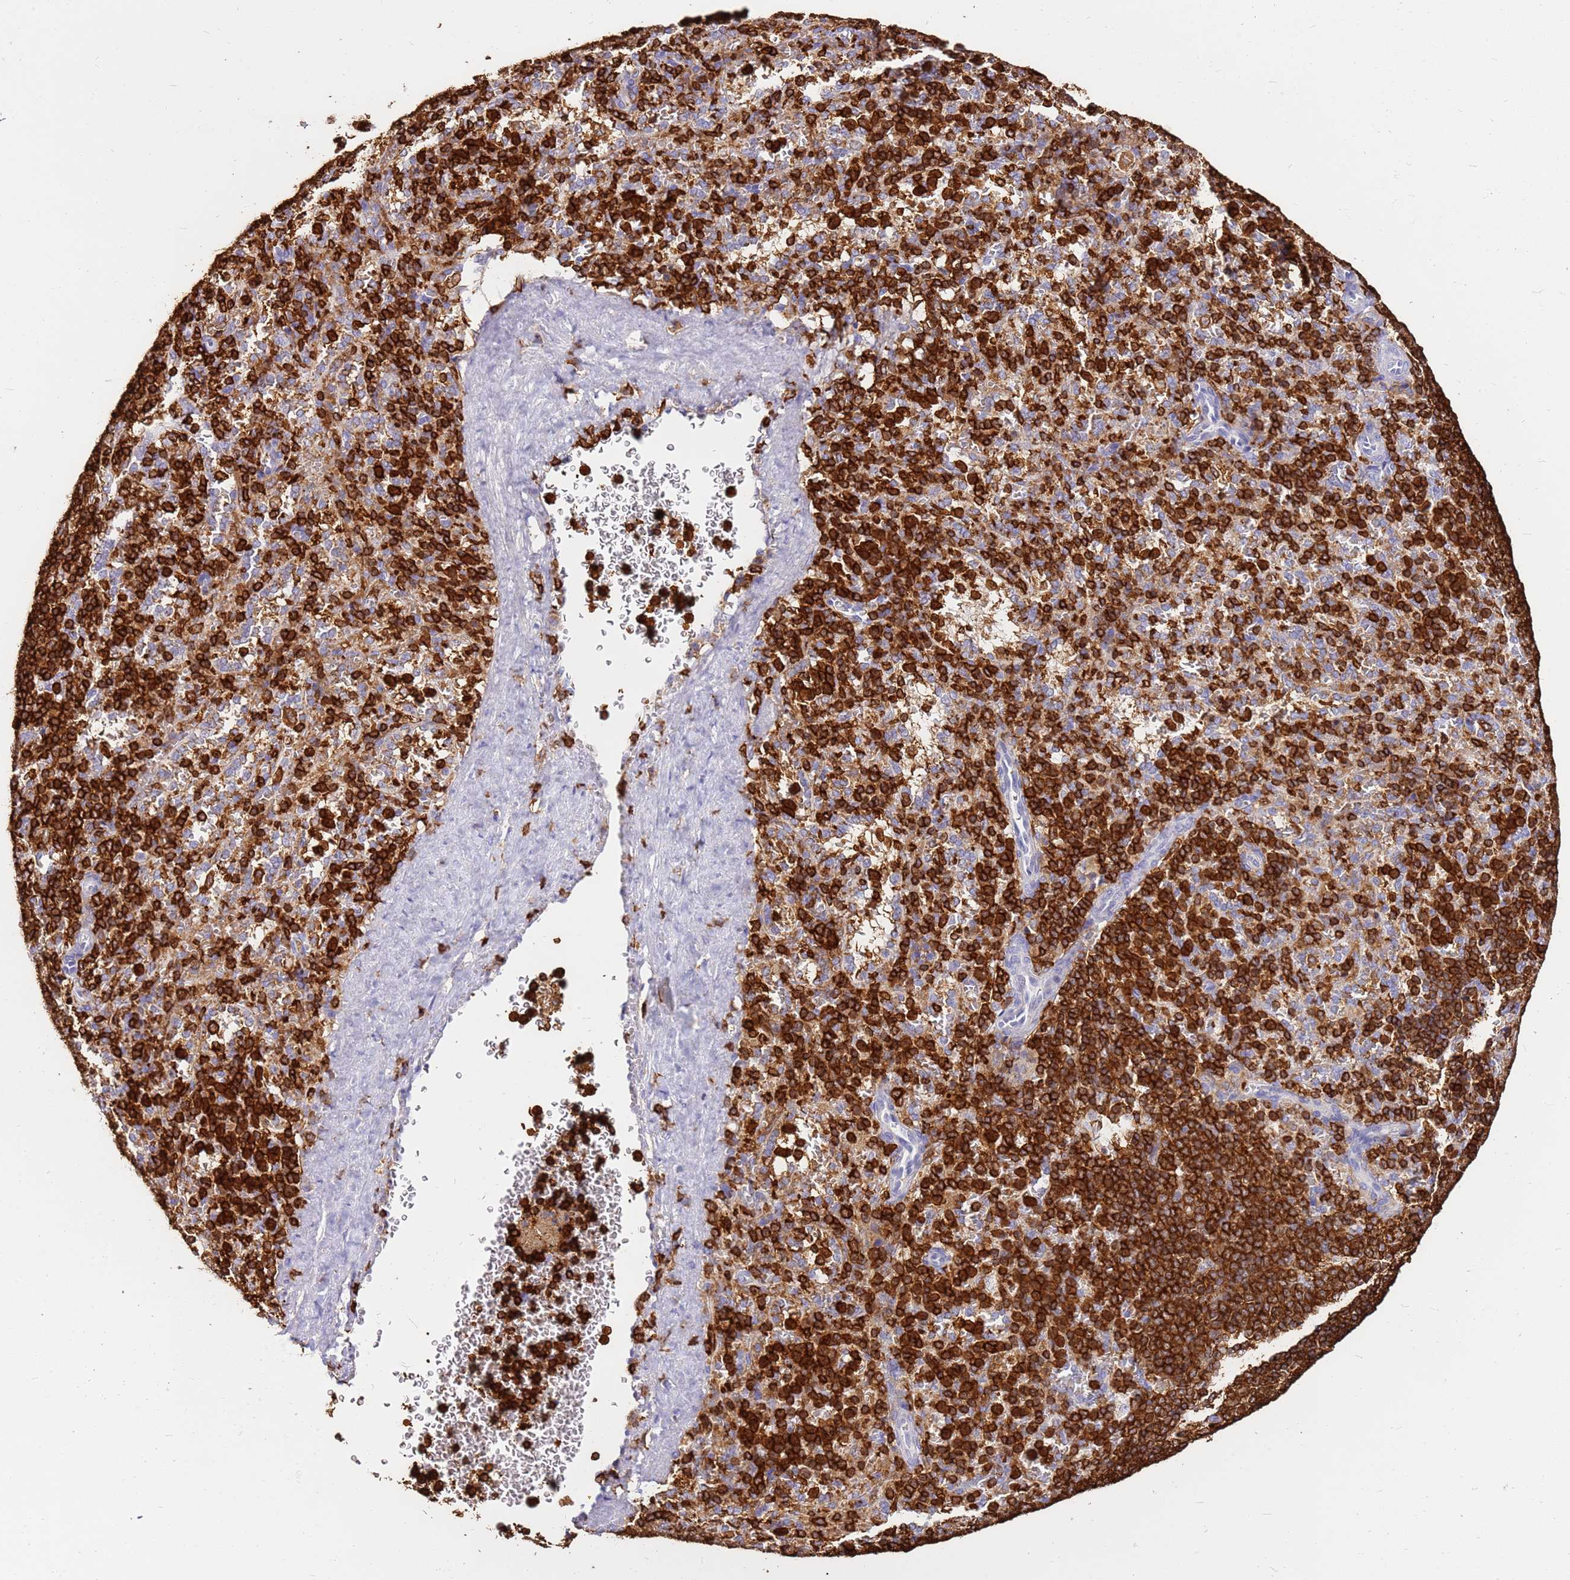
{"staining": {"intensity": "strong", "quantity": ">75%", "location": "cytoplasmic/membranous"}, "tissue": "spleen", "cell_type": "Cells in red pulp", "image_type": "normal", "snomed": [{"axis": "morphology", "description": "Normal tissue, NOS"}, {"axis": "topography", "description": "Spleen"}], "caption": "This is a micrograph of IHC staining of benign spleen, which shows strong positivity in the cytoplasmic/membranous of cells in red pulp.", "gene": "CORO1A", "patient": {"sex": "female", "age": 21}}